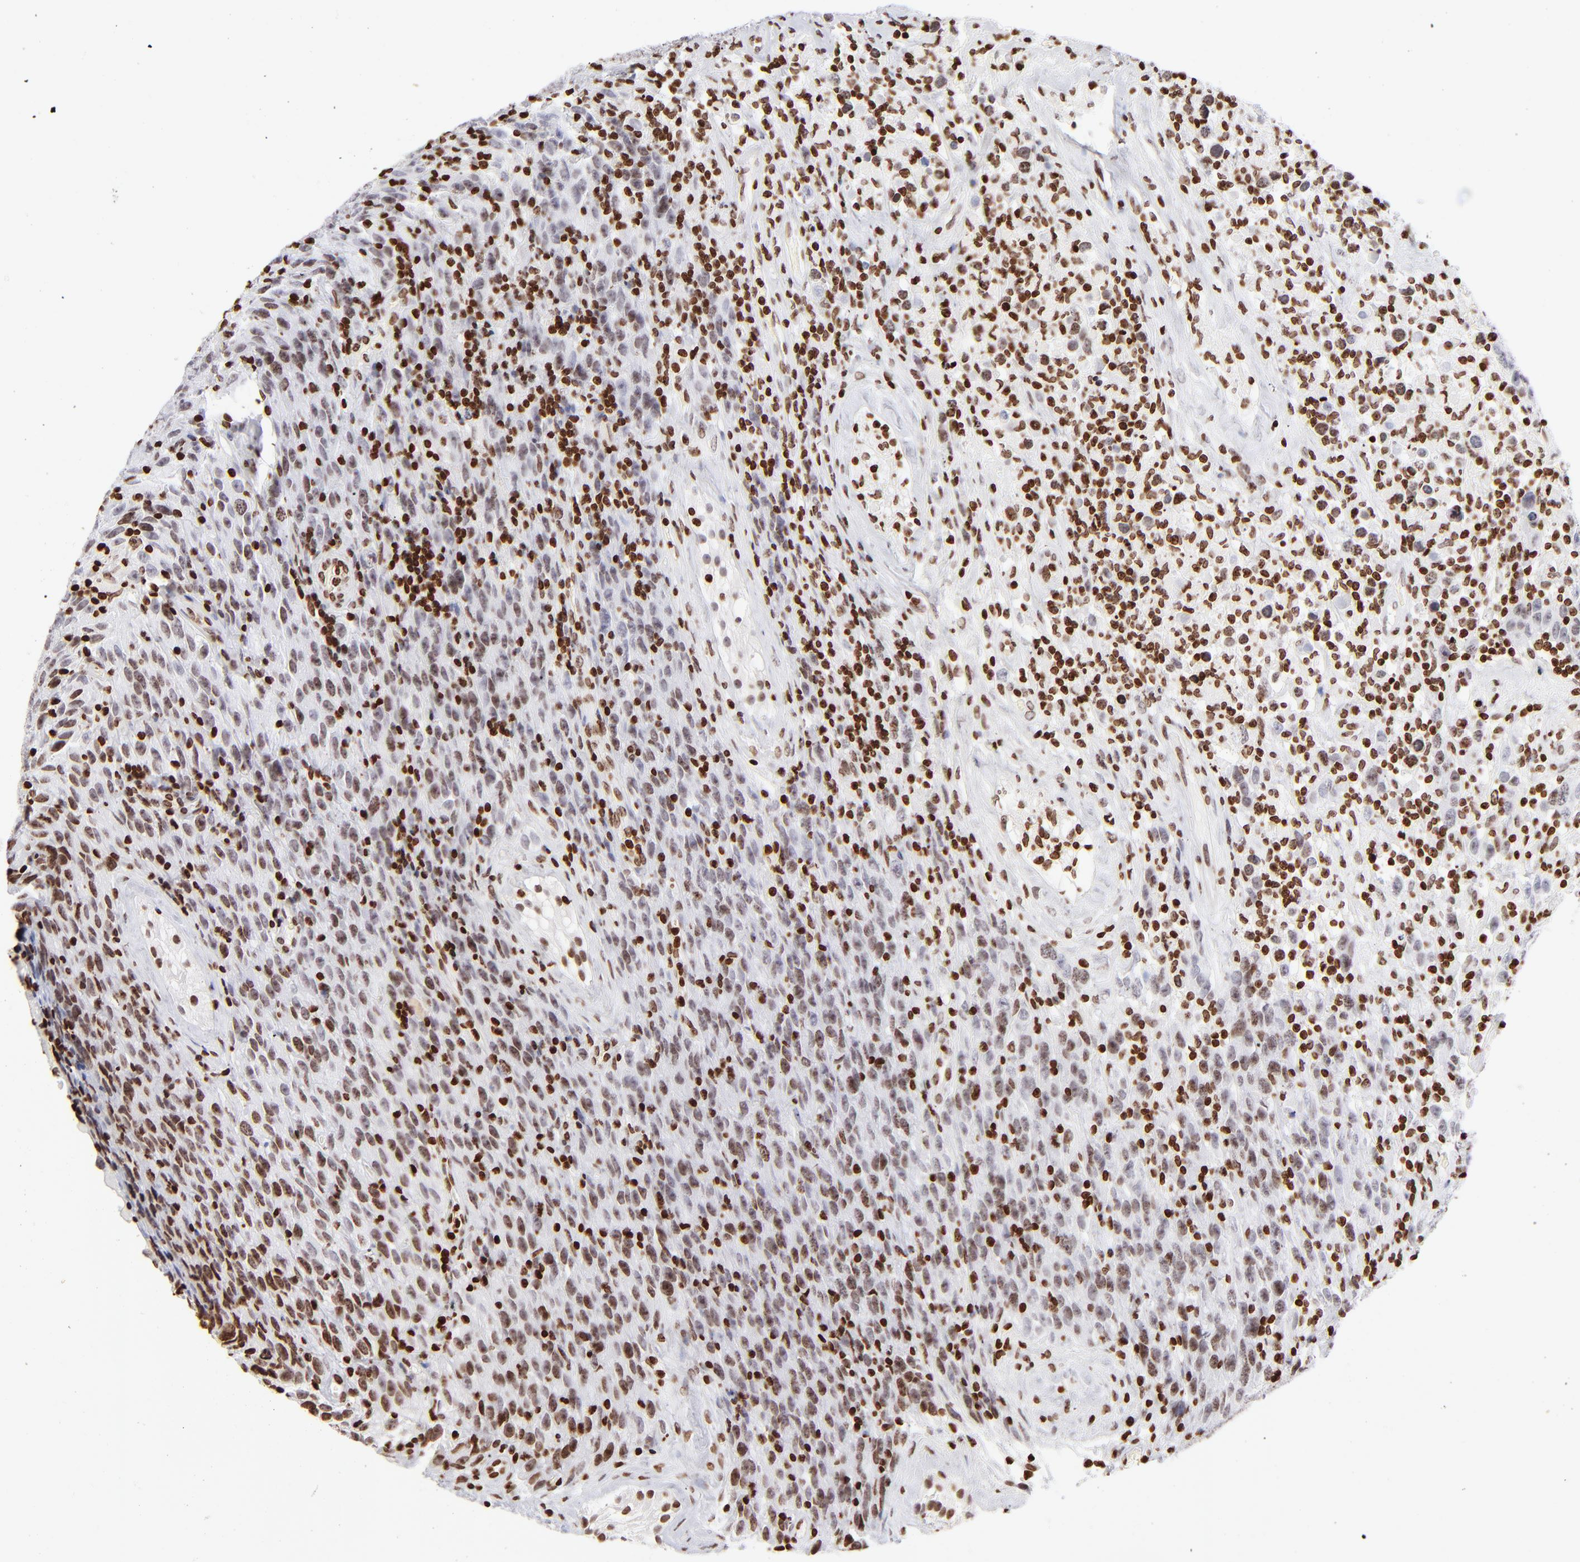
{"staining": {"intensity": "moderate", "quantity": ">75%", "location": "nuclear"}, "tissue": "testis cancer", "cell_type": "Tumor cells", "image_type": "cancer", "snomed": [{"axis": "morphology", "description": "Seminoma, NOS"}, {"axis": "topography", "description": "Testis"}], "caption": "Testis cancer stained for a protein (brown) reveals moderate nuclear positive expression in approximately >75% of tumor cells.", "gene": "RTL4", "patient": {"sex": "male", "age": 52}}